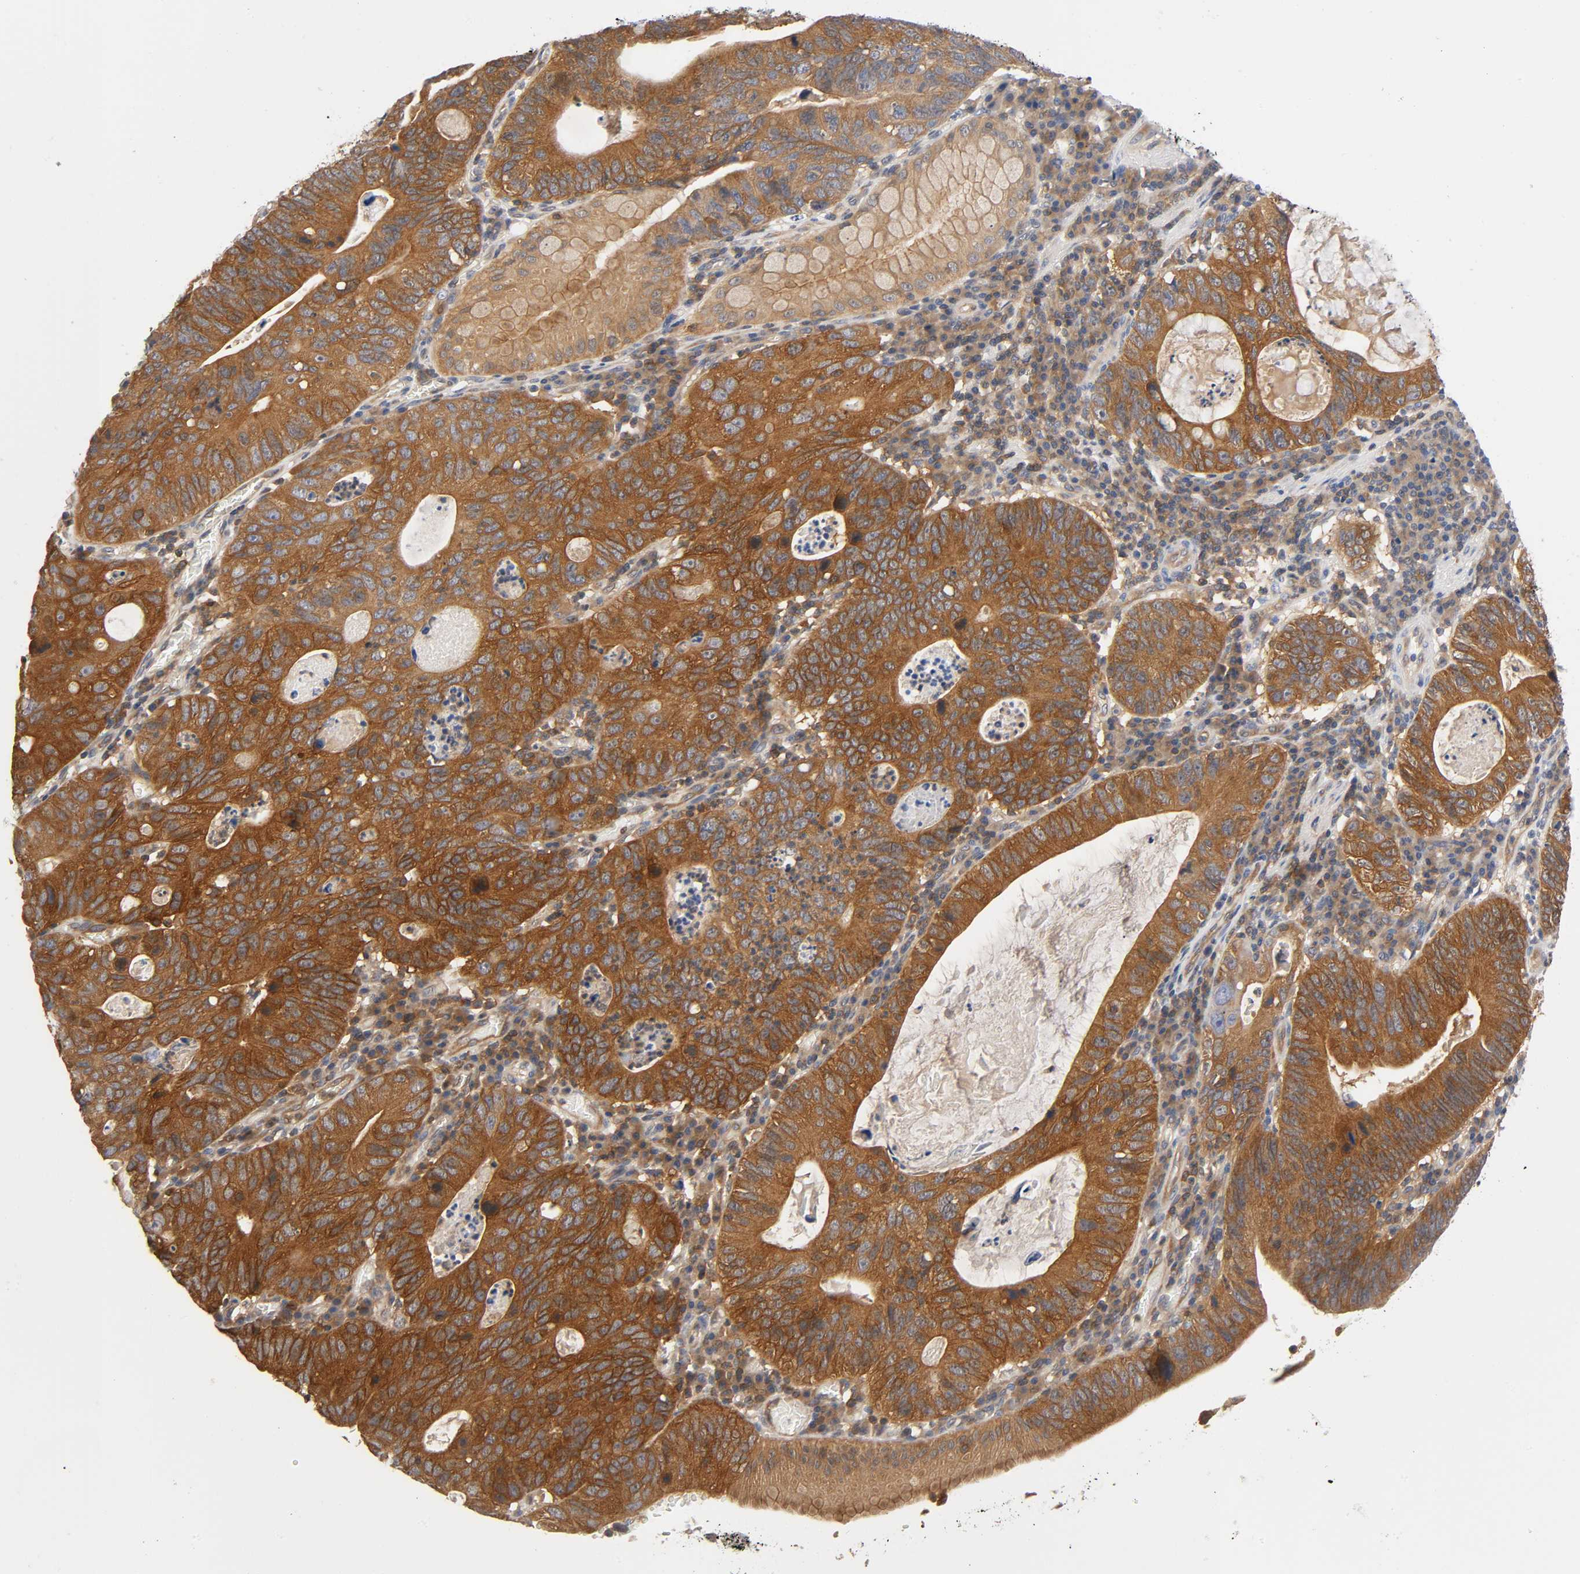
{"staining": {"intensity": "strong", "quantity": ">75%", "location": "cytoplasmic/membranous"}, "tissue": "stomach cancer", "cell_type": "Tumor cells", "image_type": "cancer", "snomed": [{"axis": "morphology", "description": "Adenocarcinoma, NOS"}, {"axis": "topography", "description": "Stomach"}], "caption": "A high amount of strong cytoplasmic/membranous expression is present in about >75% of tumor cells in adenocarcinoma (stomach) tissue.", "gene": "PRKAB1", "patient": {"sex": "male", "age": 59}}